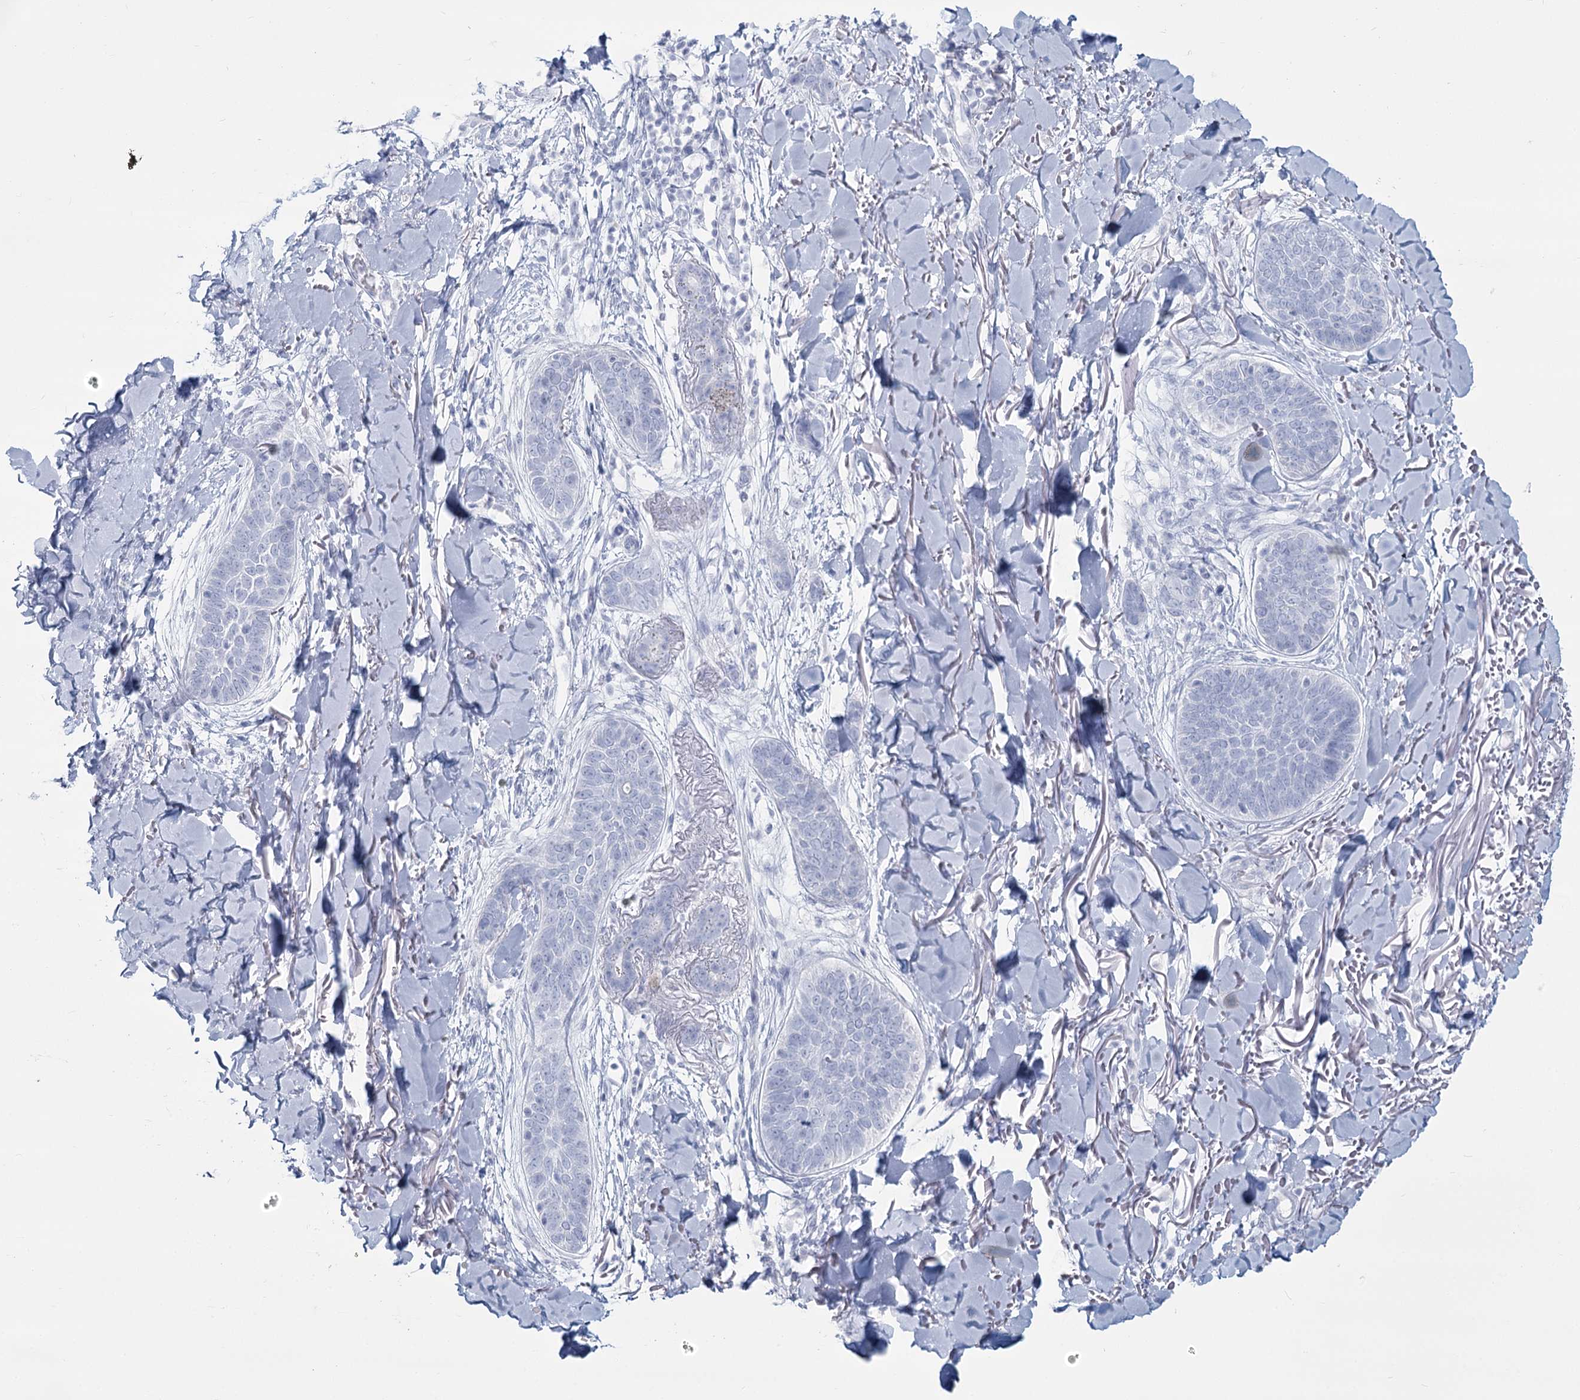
{"staining": {"intensity": "negative", "quantity": "none", "location": "none"}, "tissue": "skin cancer", "cell_type": "Tumor cells", "image_type": "cancer", "snomed": [{"axis": "morphology", "description": "Basal cell carcinoma"}, {"axis": "topography", "description": "Skin"}], "caption": "Immunohistochemistry (IHC) of human skin basal cell carcinoma exhibits no staining in tumor cells. Brightfield microscopy of immunohistochemistry (IHC) stained with DAB (3,3'-diaminobenzidine) (brown) and hematoxylin (blue), captured at high magnification.", "gene": "SLC6A19", "patient": {"sex": "male", "age": 85}}